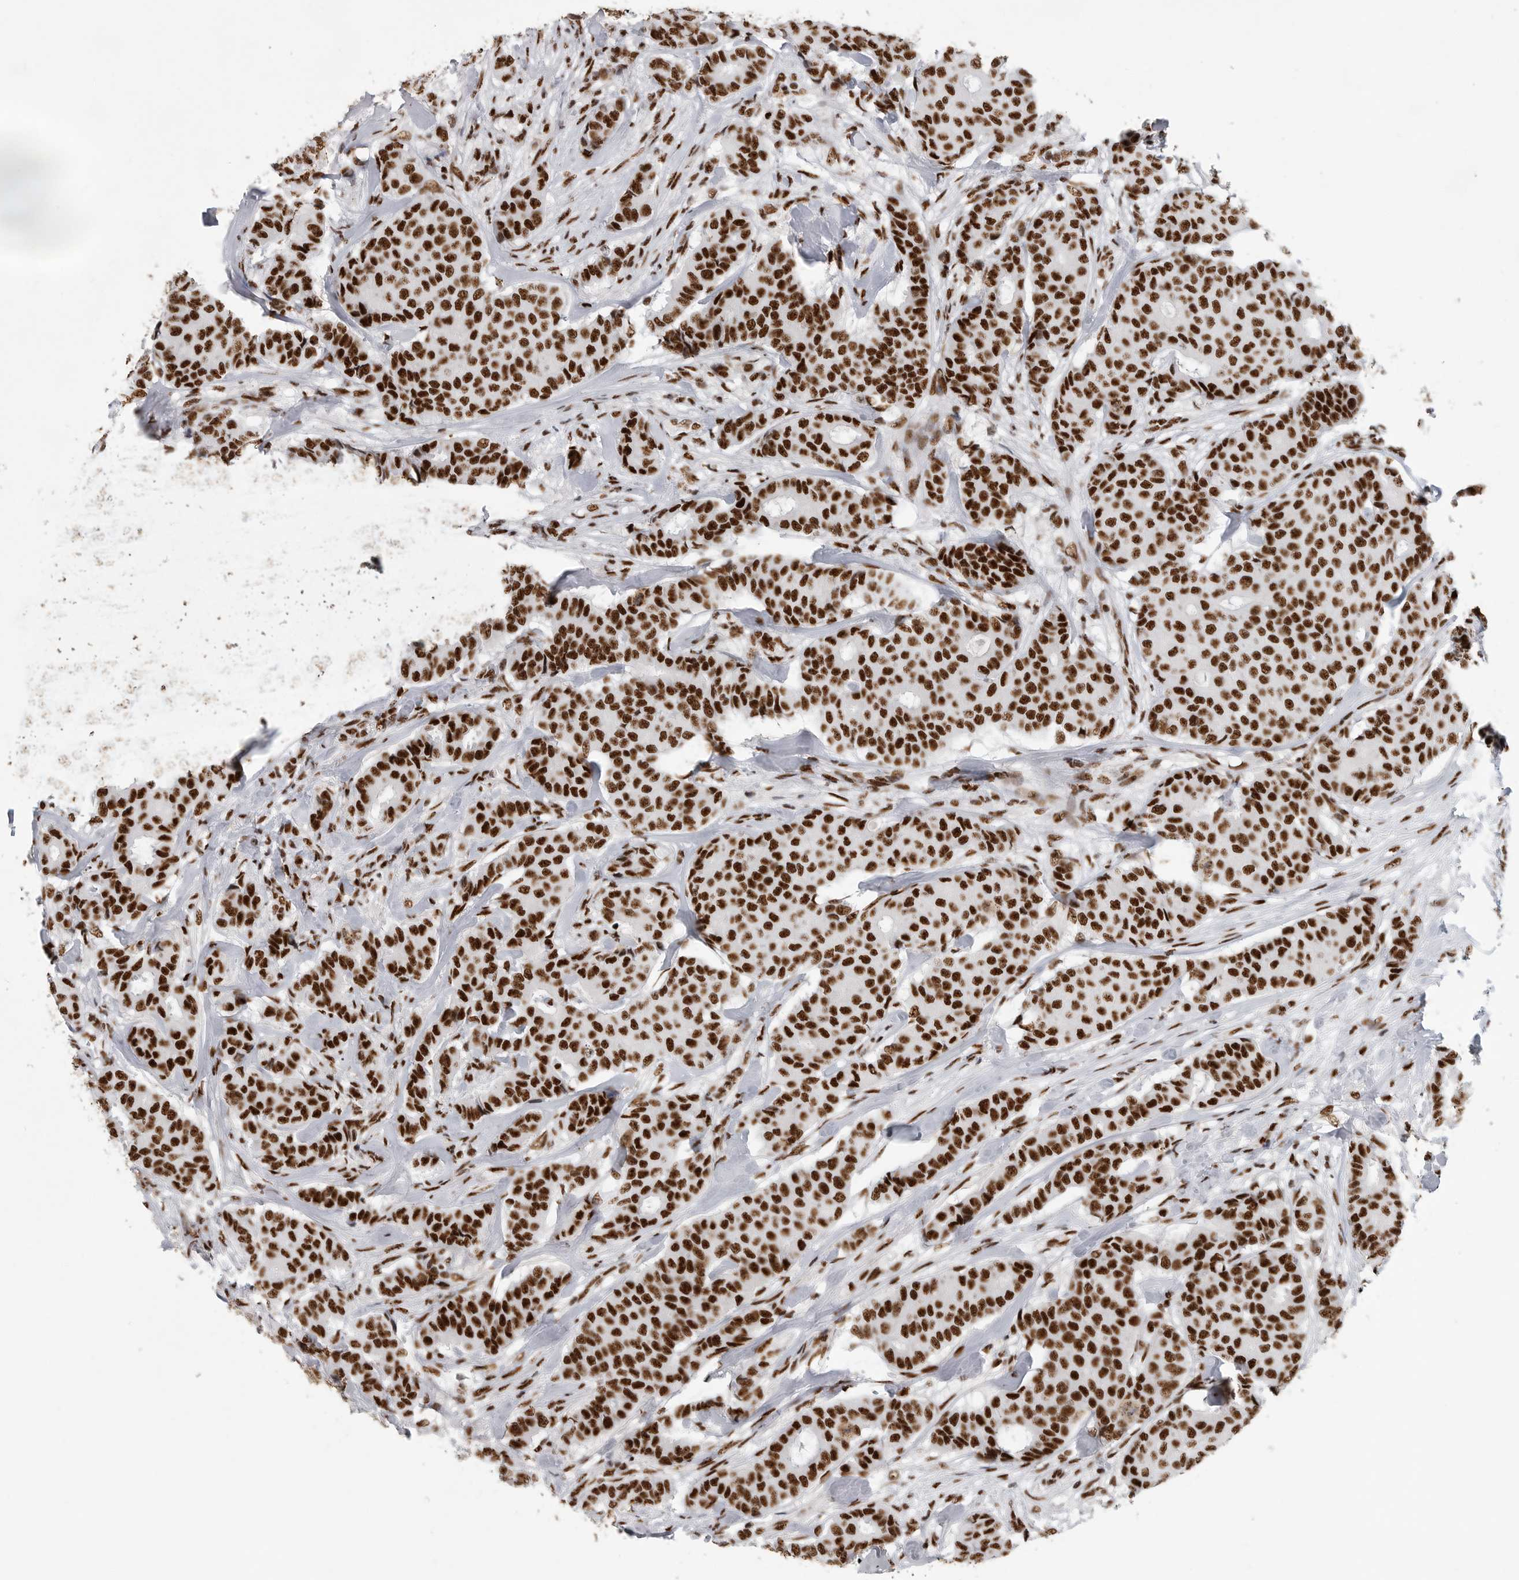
{"staining": {"intensity": "strong", "quantity": ">75%", "location": "nuclear"}, "tissue": "breast cancer", "cell_type": "Tumor cells", "image_type": "cancer", "snomed": [{"axis": "morphology", "description": "Duct carcinoma"}, {"axis": "topography", "description": "Breast"}], "caption": "DAB (3,3'-diaminobenzidine) immunohistochemical staining of human breast infiltrating ductal carcinoma demonstrates strong nuclear protein positivity in approximately >75% of tumor cells.", "gene": "BCLAF1", "patient": {"sex": "female", "age": 75}}